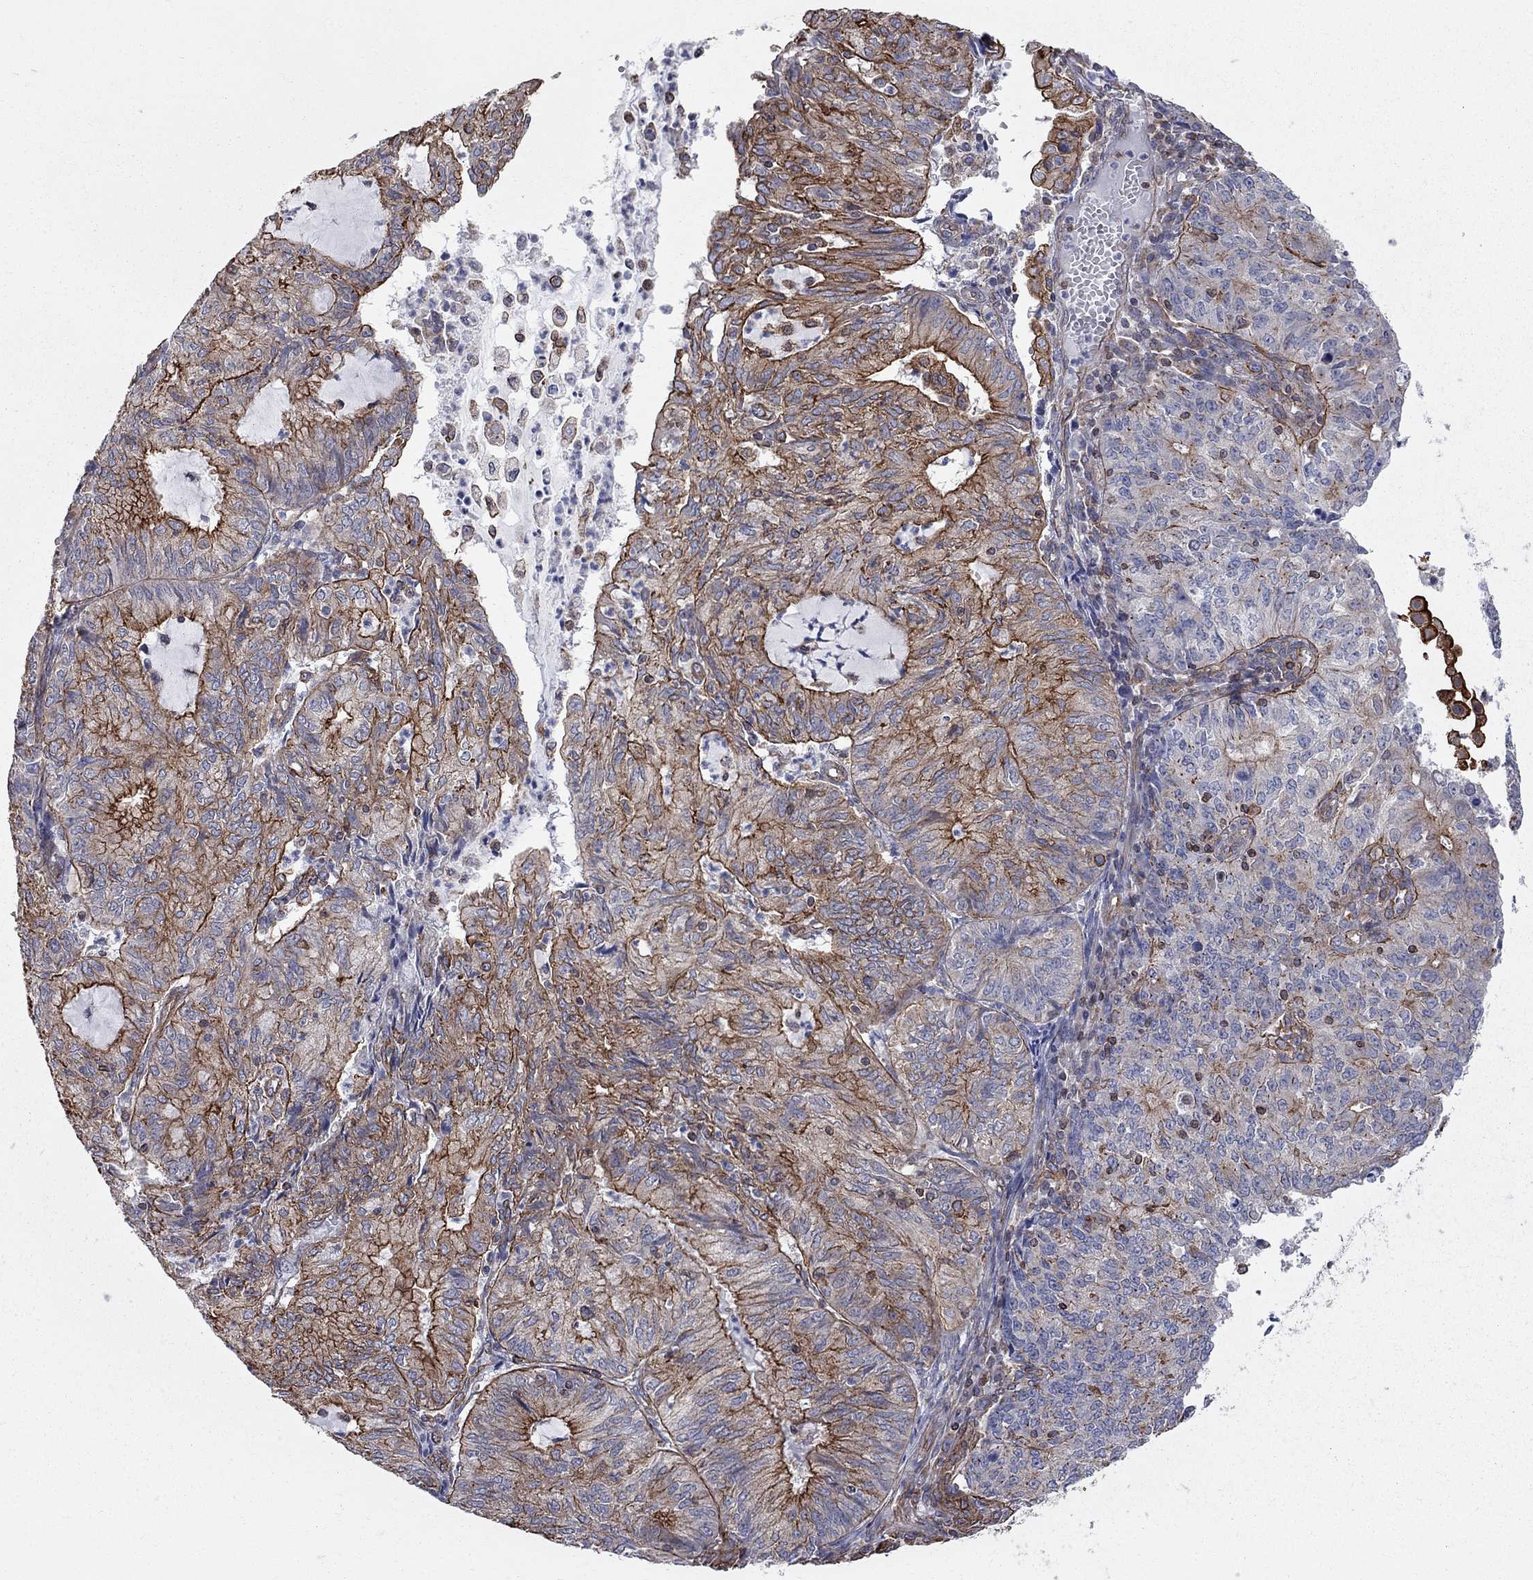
{"staining": {"intensity": "strong", "quantity": "25%-75%", "location": "cytoplasmic/membranous"}, "tissue": "endometrial cancer", "cell_type": "Tumor cells", "image_type": "cancer", "snomed": [{"axis": "morphology", "description": "Adenocarcinoma, NOS"}, {"axis": "topography", "description": "Endometrium"}], "caption": "This is a histology image of immunohistochemistry staining of endometrial adenocarcinoma, which shows strong expression in the cytoplasmic/membranous of tumor cells.", "gene": "BICDL2", "patient": {"sex": "female", "age": 82}}